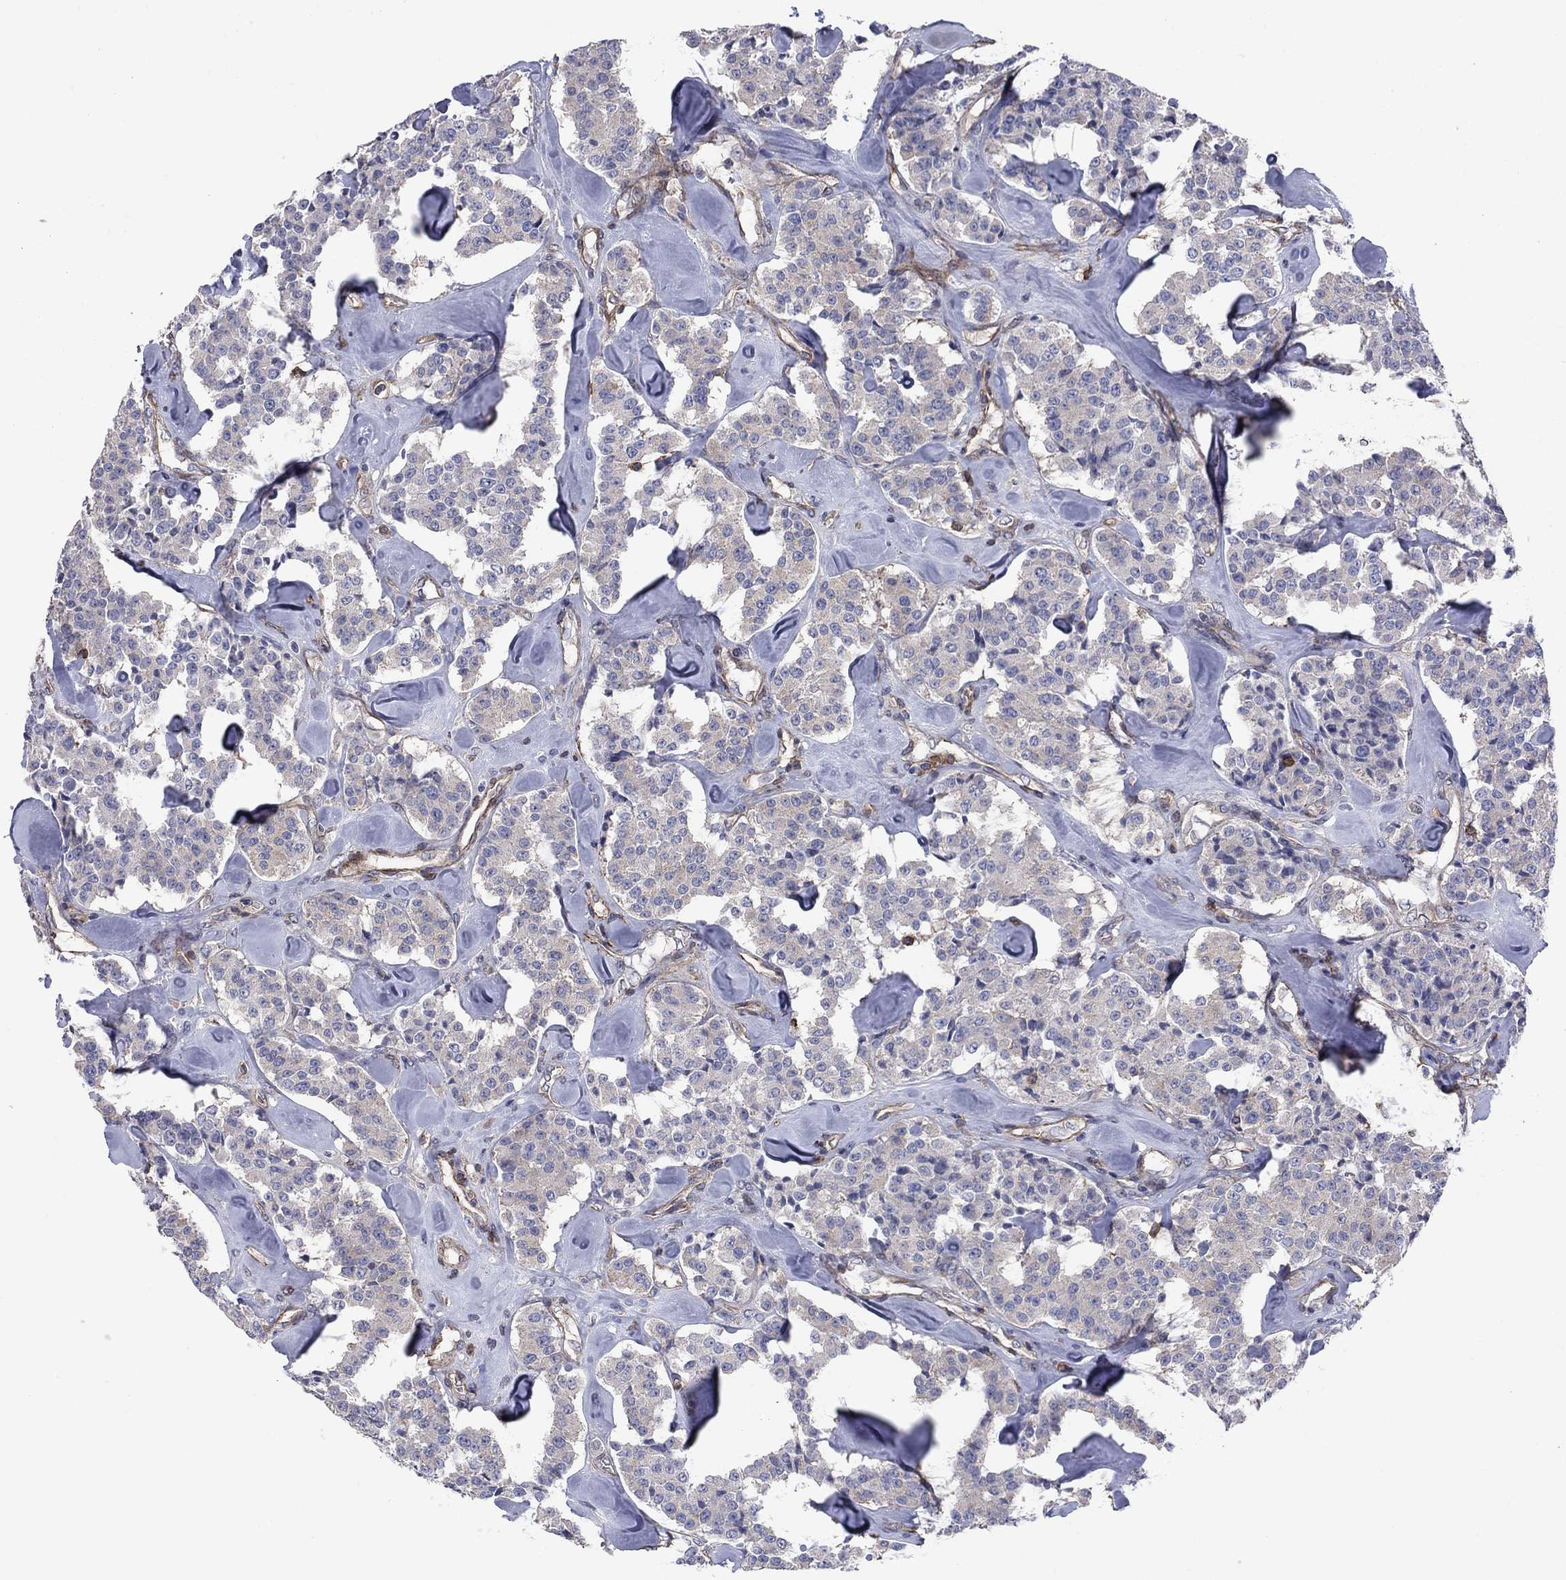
{"staining": {"intensity": "negative", "quantity": "none", "location": "none"}, "tissue": "carcinoid", "cell_type": "Tumor cells", "image_type": "cancer", "snomed": [{"axis": "morphology", "description": "Carcinoid, malignant, NOS"}, {"axis": "topography", "description": "Pancreas"}], "caption": "The histopathology image exhibits no significant staining in tumor cells of carcinoid (malignant).", "gene": "PSD4", "patient": {"sex": "male", "age": 41}}